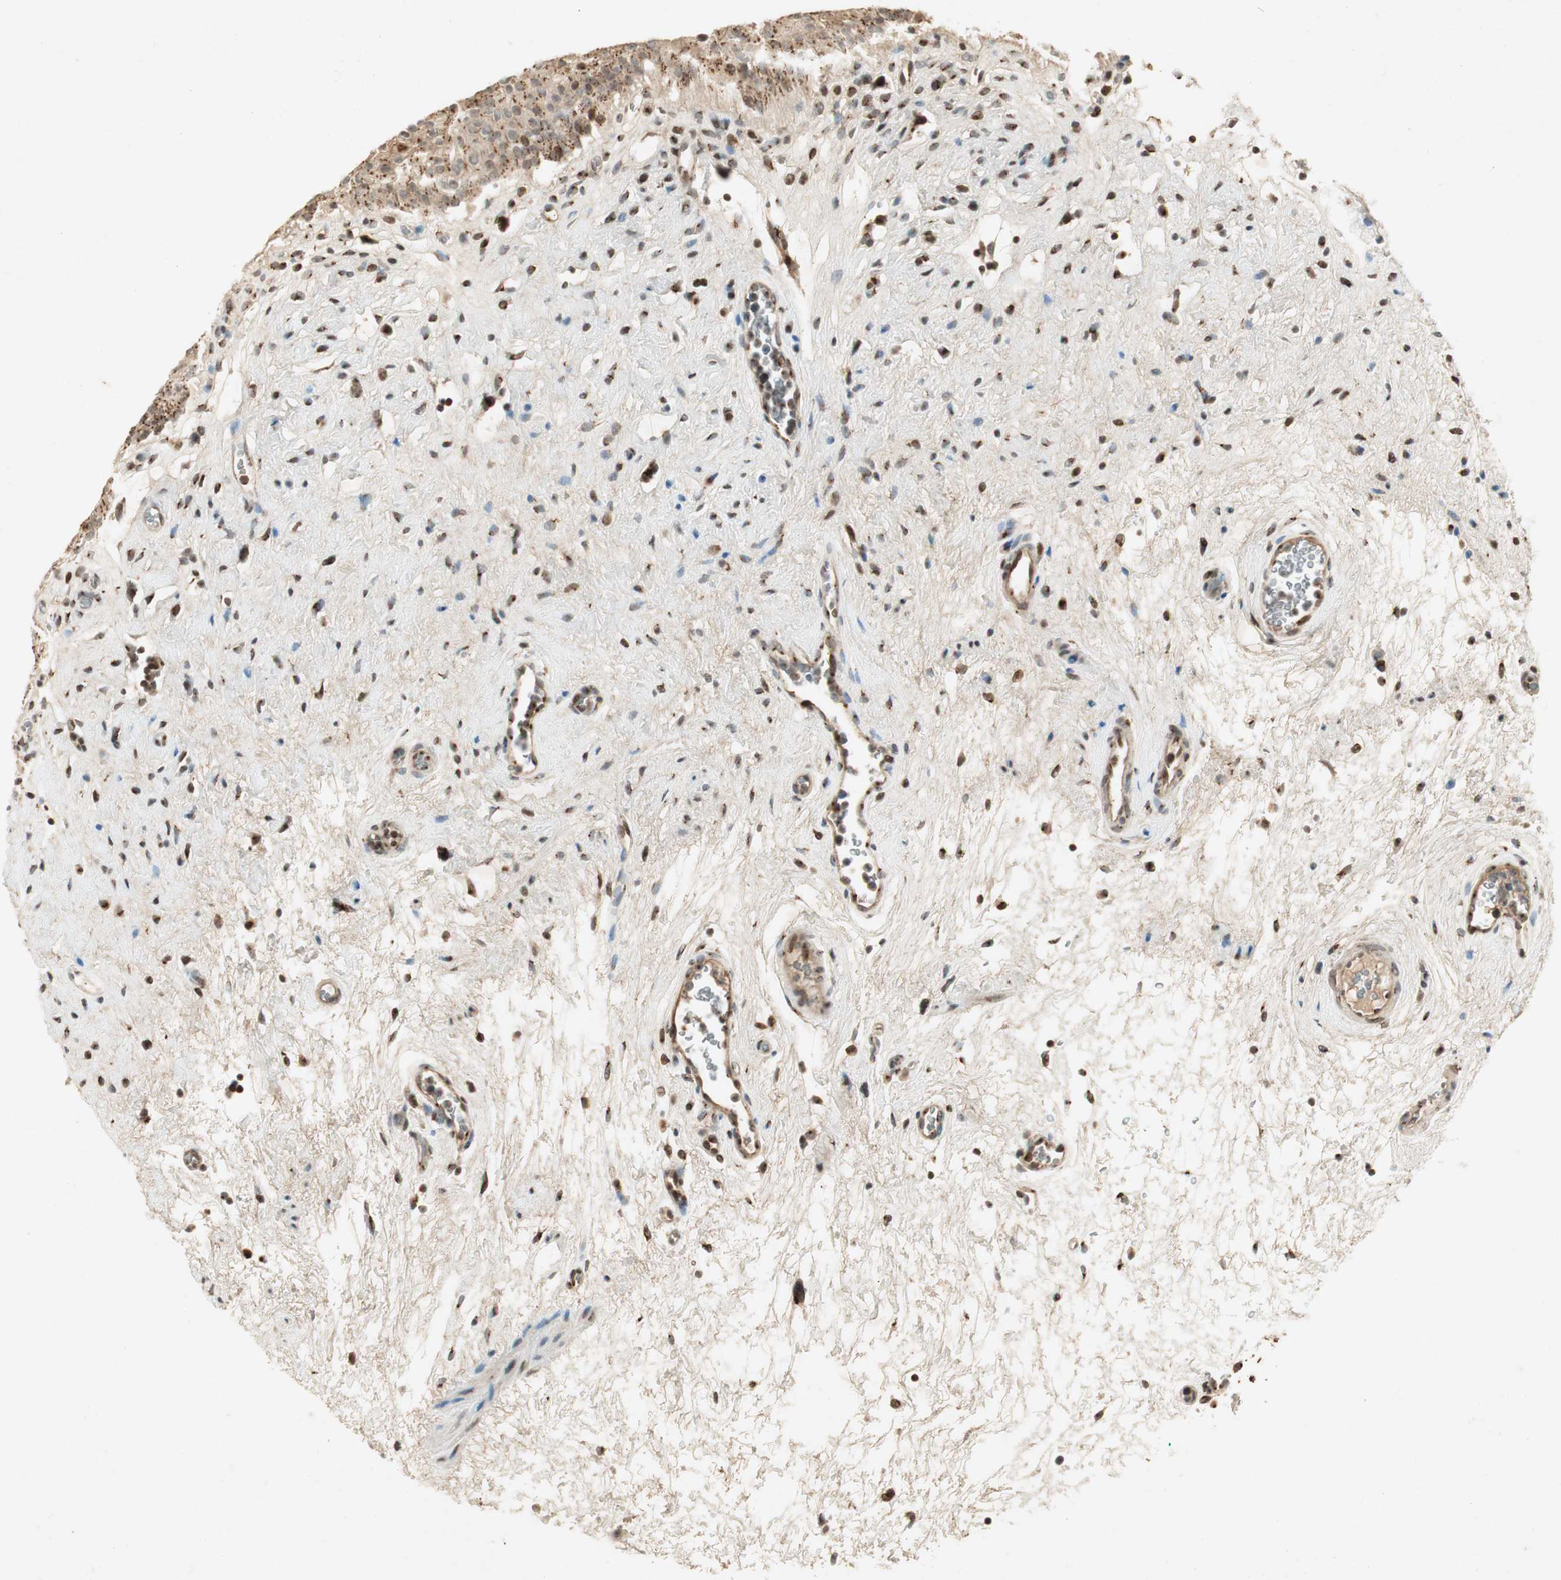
{"staining": {"intensity": "moderate", "quantity": ">75%", "location": "cytoplasmic/membranous"}, "tissue": "urinary bladder", "cell_type": "Urothelial cells", "image_type": "normal", "snomed": [{"axis": "morphology", "description": "Normal tissue, NOS"}, {"axis": "morphology", "description": "Urothelial carcinoma, High grade"}, {"axis": "topography", "description": "Urinary bladder"}], "caption": "Human urinary bladder stained with a protein marker reveals moderate staining in urothelial cells.", "gene": "NEO1", "patient": {"sex": "male", "age": 46}}